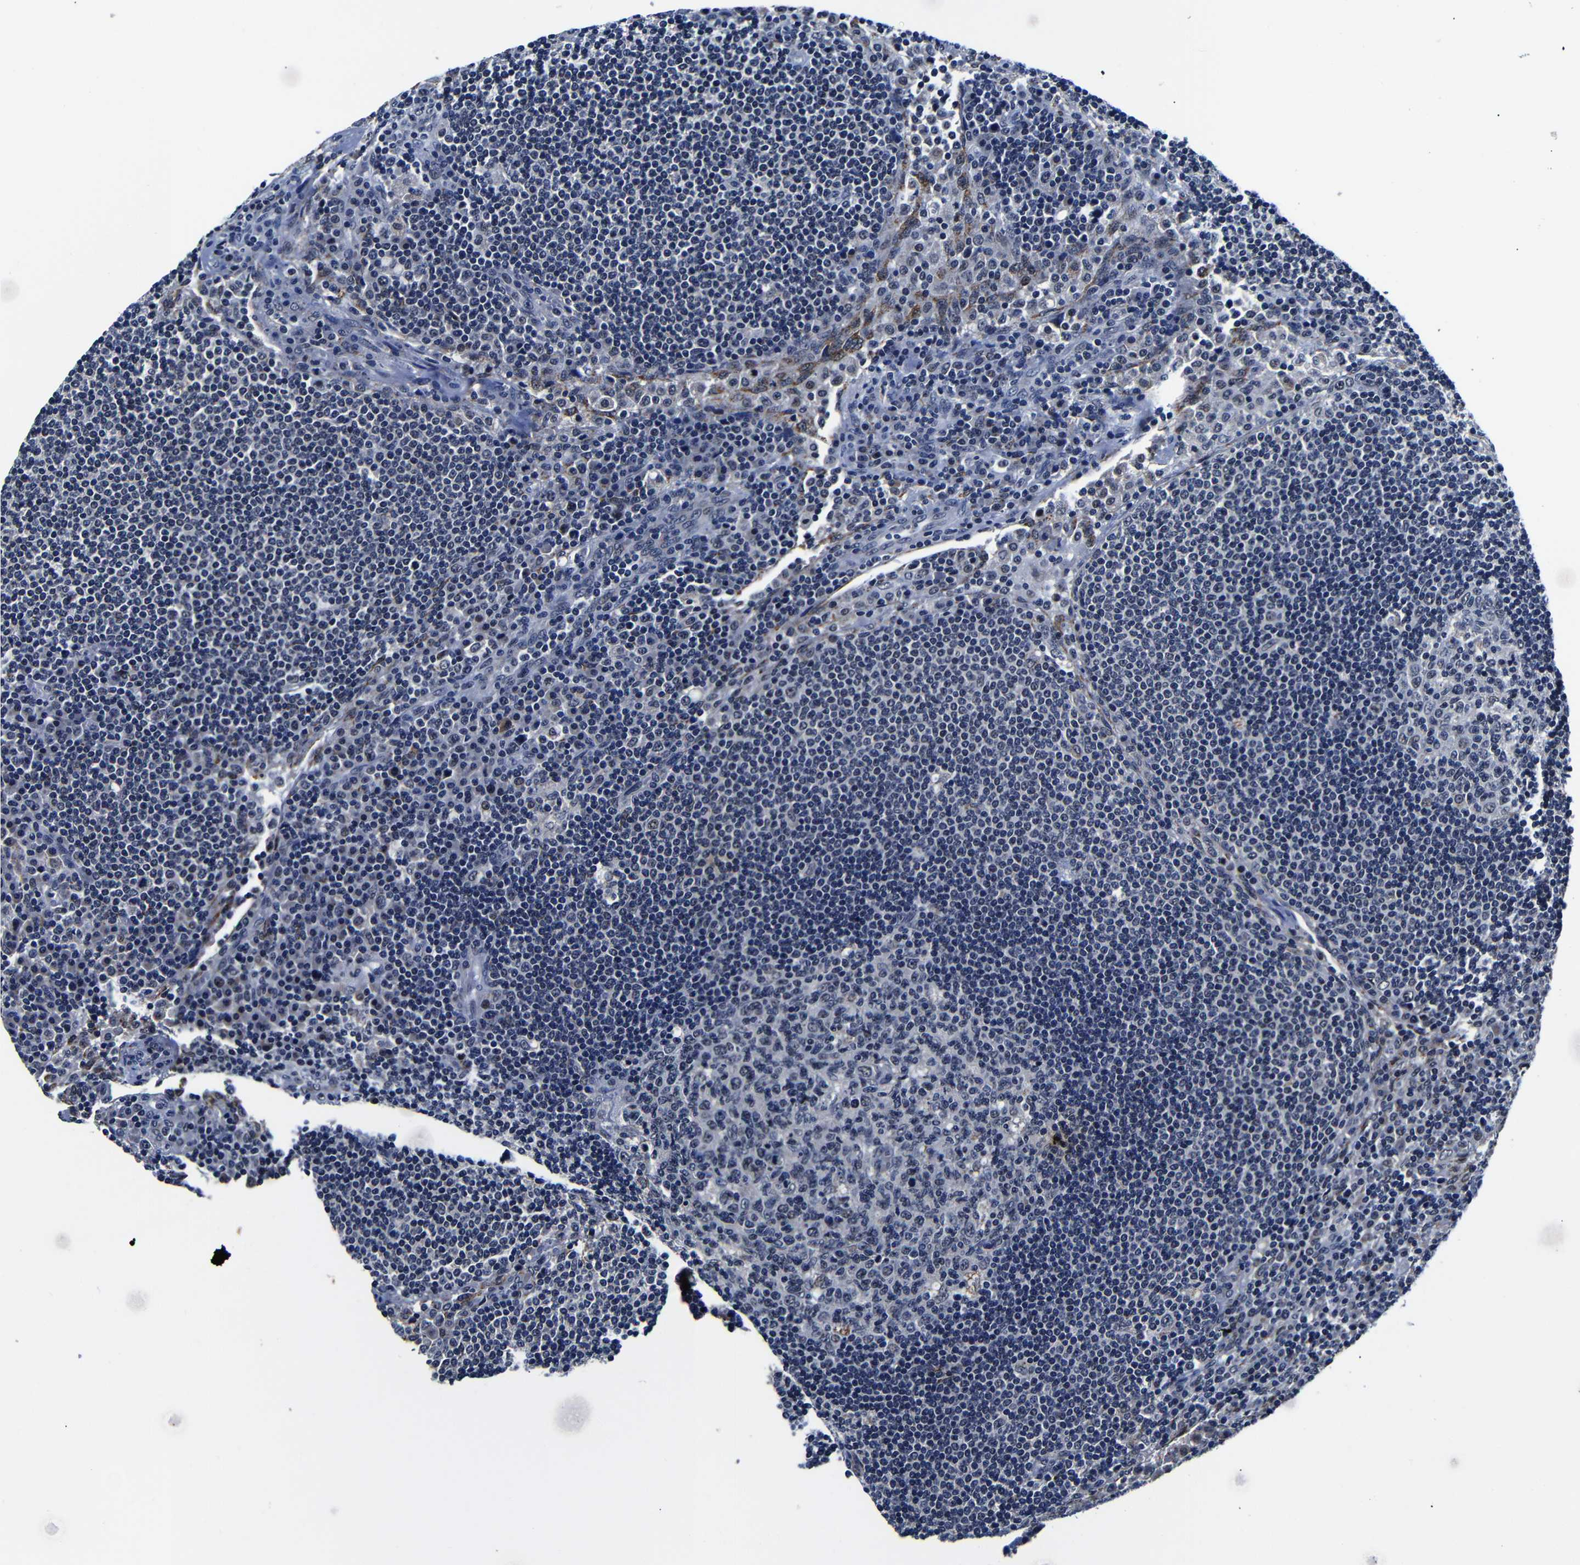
{"staining": {"intensity": "negative", "quantity": "none", "location": "none"}, "tissue": "lymph node", "cell_type": "Germinal center cells", "image_type": "normal", "snomed": [{"axis": "morphology", "description": "Normal tissue, NOS"}, {"axis": "topography", "description": "Lymph node"}], "caption": "Germinal center cells are negative for brown protein staining in normal lymph node. (IHC, brightfield microscopy, high magnification).", "gene": "DEPP1", "patient": {"sex": "female", "age": 53}}